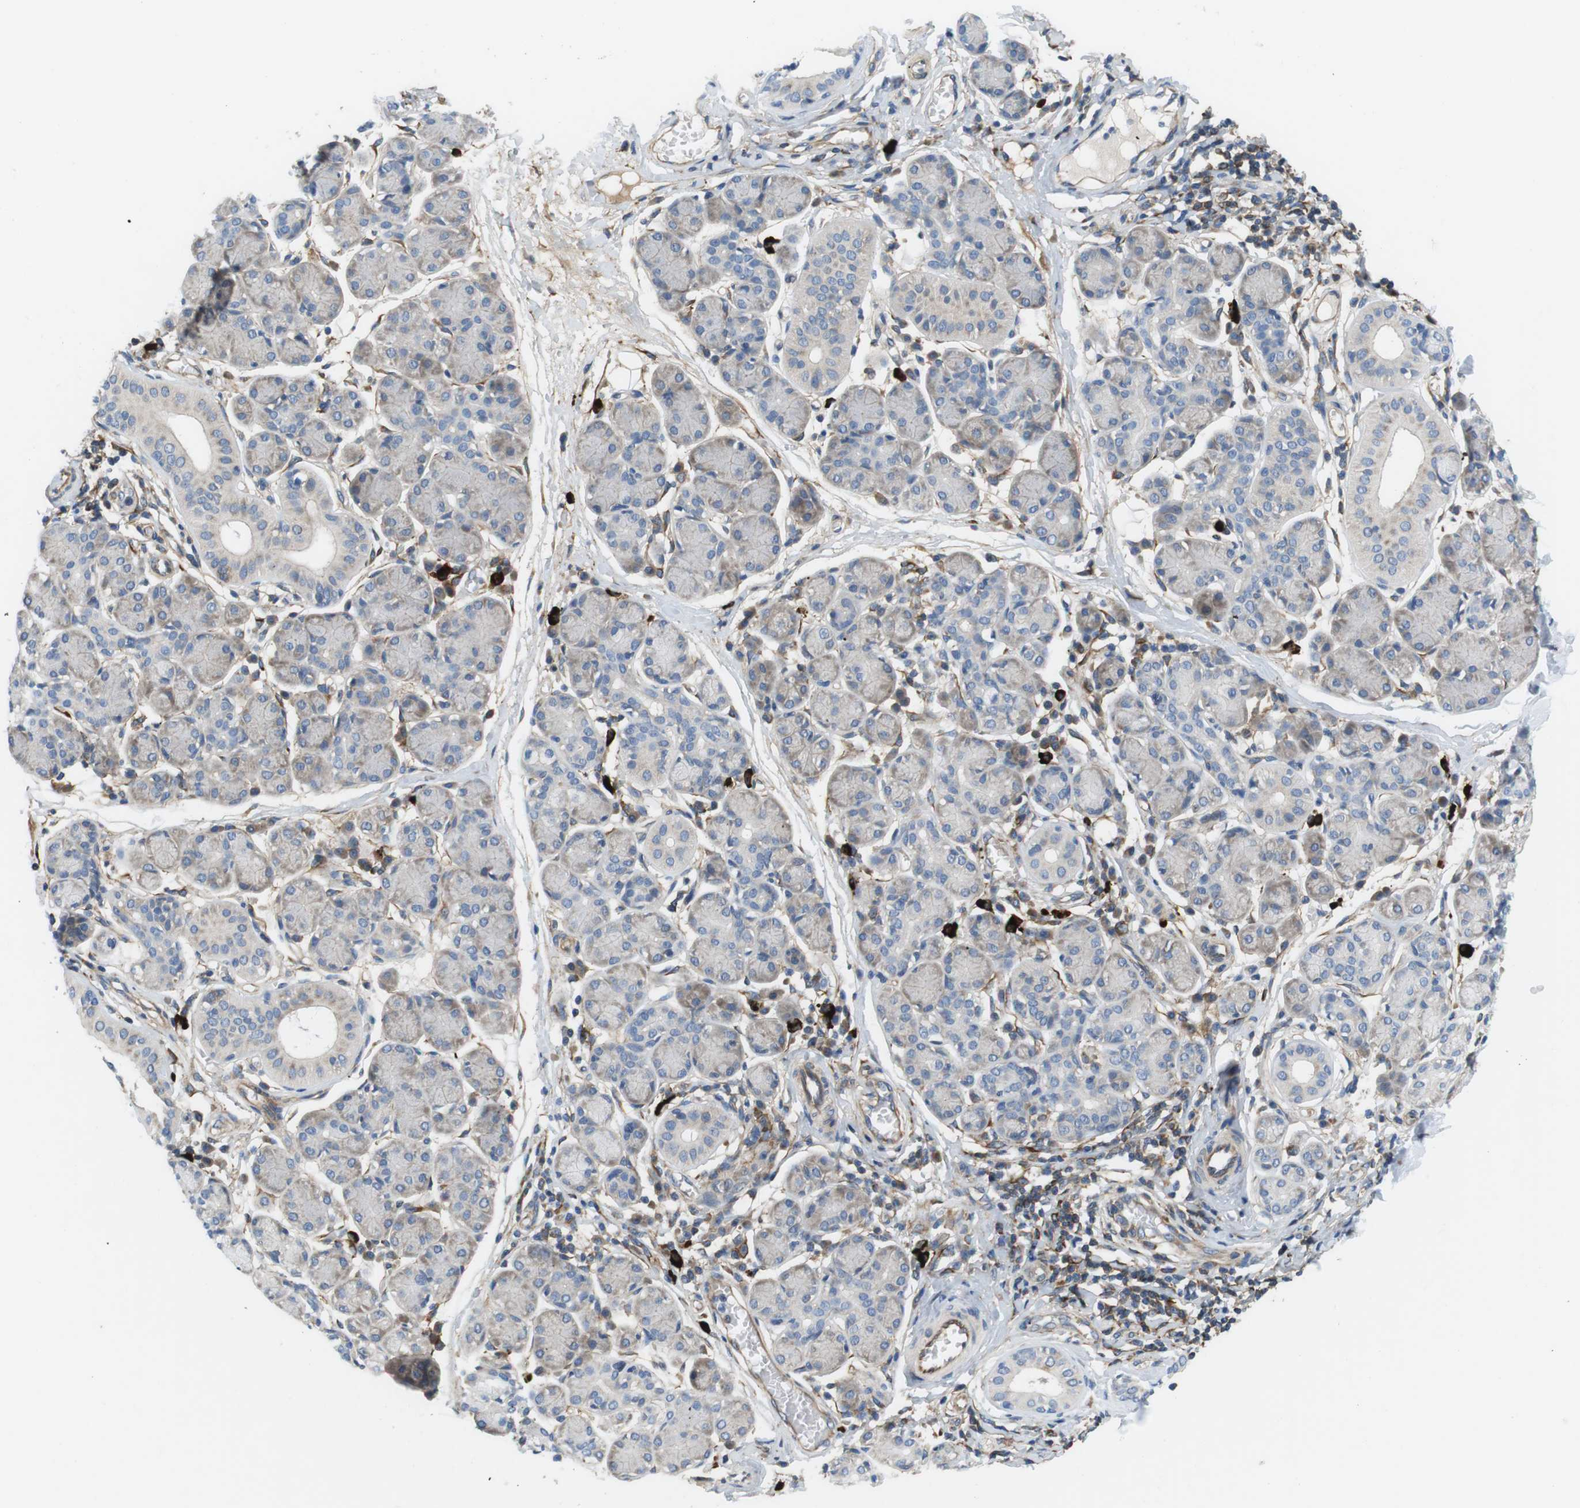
{"staining": {"intensity": "weak", "quantity": "<25%", "location": "cytoplasmic/membranous"}, "tissue": "salivary gland", "cell_type": "Glandular cells", "image_type": "normal", "snomed": [{"axis": "morphology", "description": "Normal tissue, NOS"}, {"axis": "morphology", "description": "Inflammation, NOS"}, {"axis": "topography", "description": "Lymph node"}, {"axis": "topography", "description": "Salivary gland"}], "caption": "This image is of normal salivary gland stained with immunohistochemistry (IHC) to label a protein in brown with the nuclei are counter-stained blue. There is no expression in glandular cells.", "gene": "DCLK1", "patient": {"sex": "male", "age": 3}}